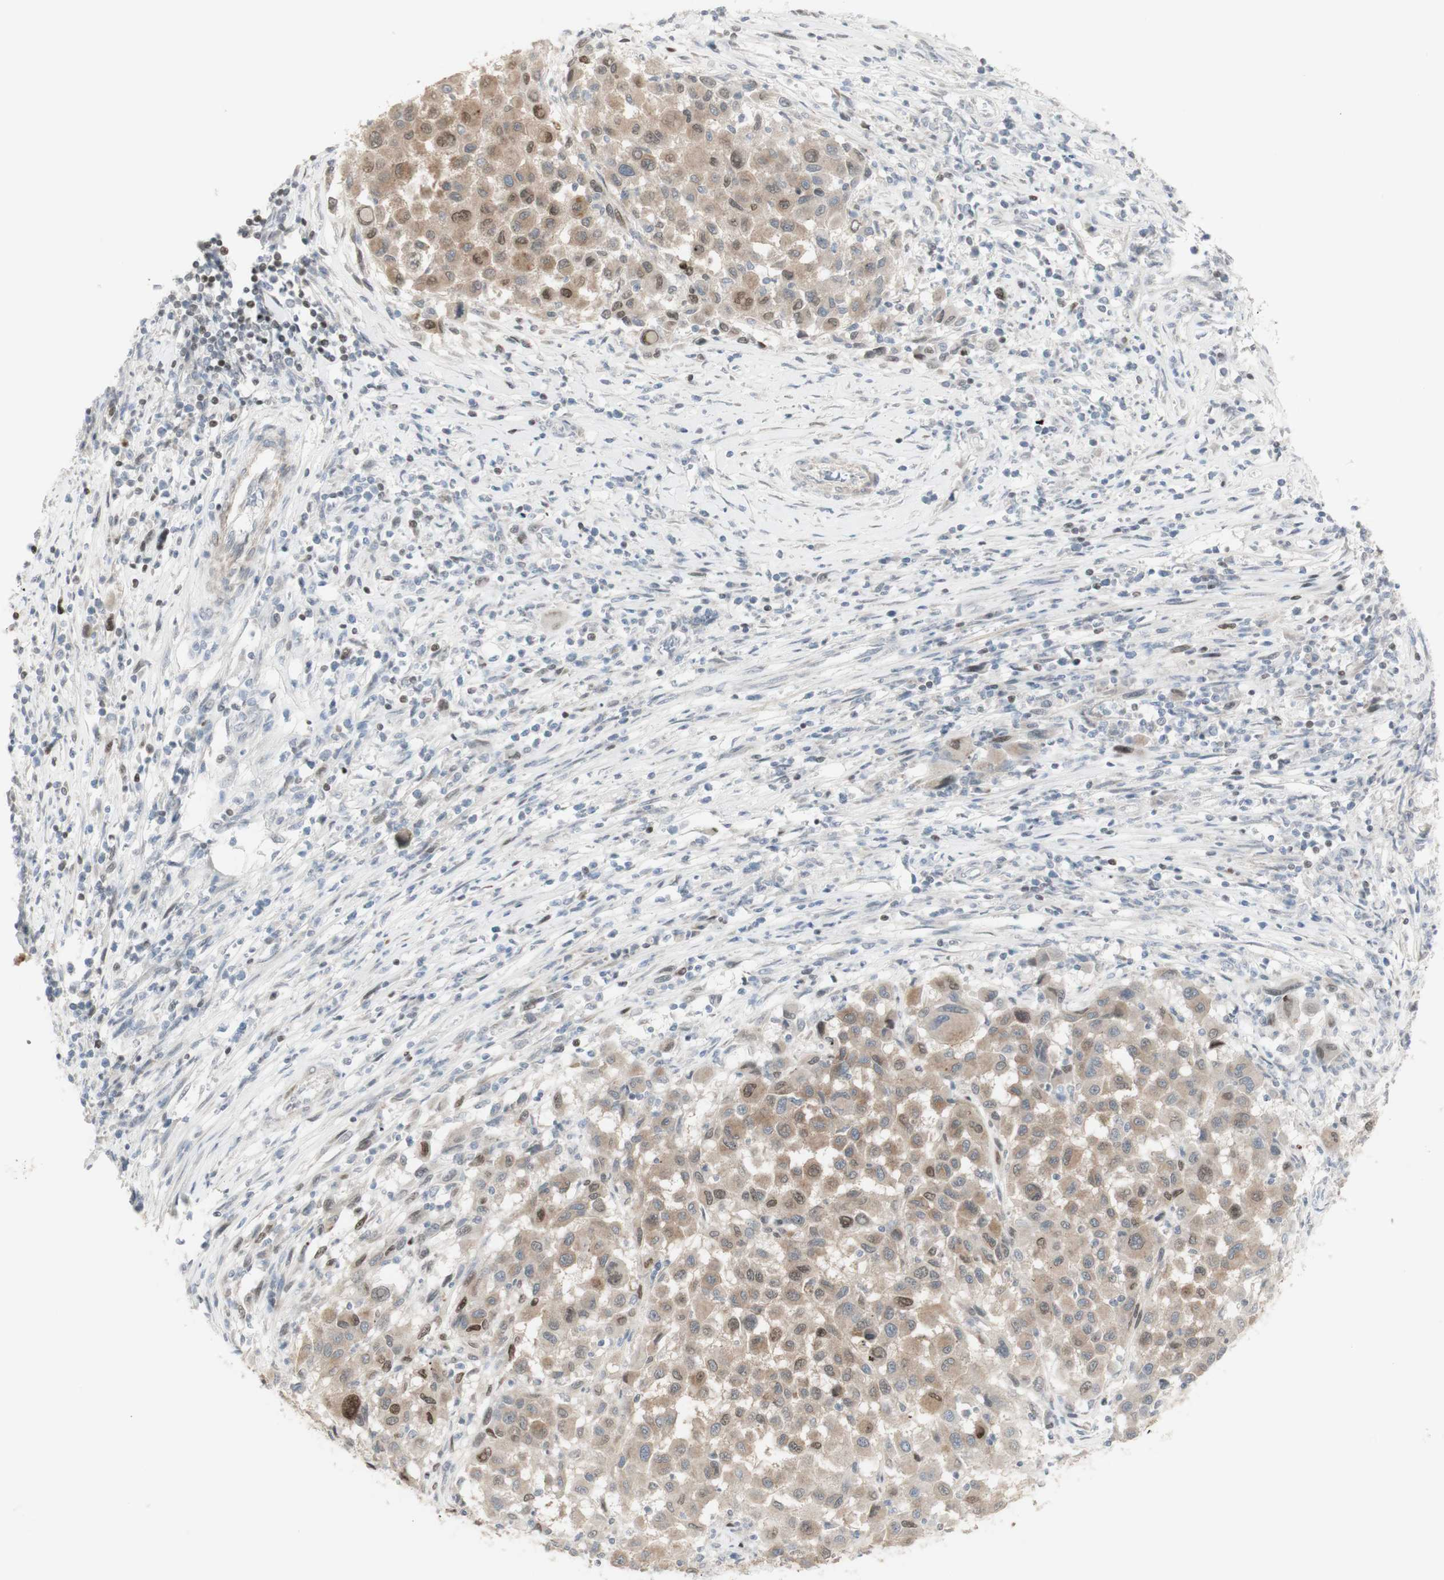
{"staining": {"intensity": "moderate", "quantity": ">75%", "location": "cytoplasmic/membranous,nuclear"}, "tissue": "melanoma", "cell_type": "Tumor cells", "image_type": "cancer", "snomed": [{"axis": "morphology", "description": "Malignant melanoma, Metastatic site"}, {"axis": "topography", "description": "Lymph node"}], "caption": "A brown stain highlights moderate cytoplasmic/membranous and nuclear expression of a protein in human malignant melanoma (metastatic site) tumor cells. (brown staining indicates protein expression, while blue staining denotes nuclei).", "gene": "C1orf116", "patient": {"sex": "male", "age": 61}}